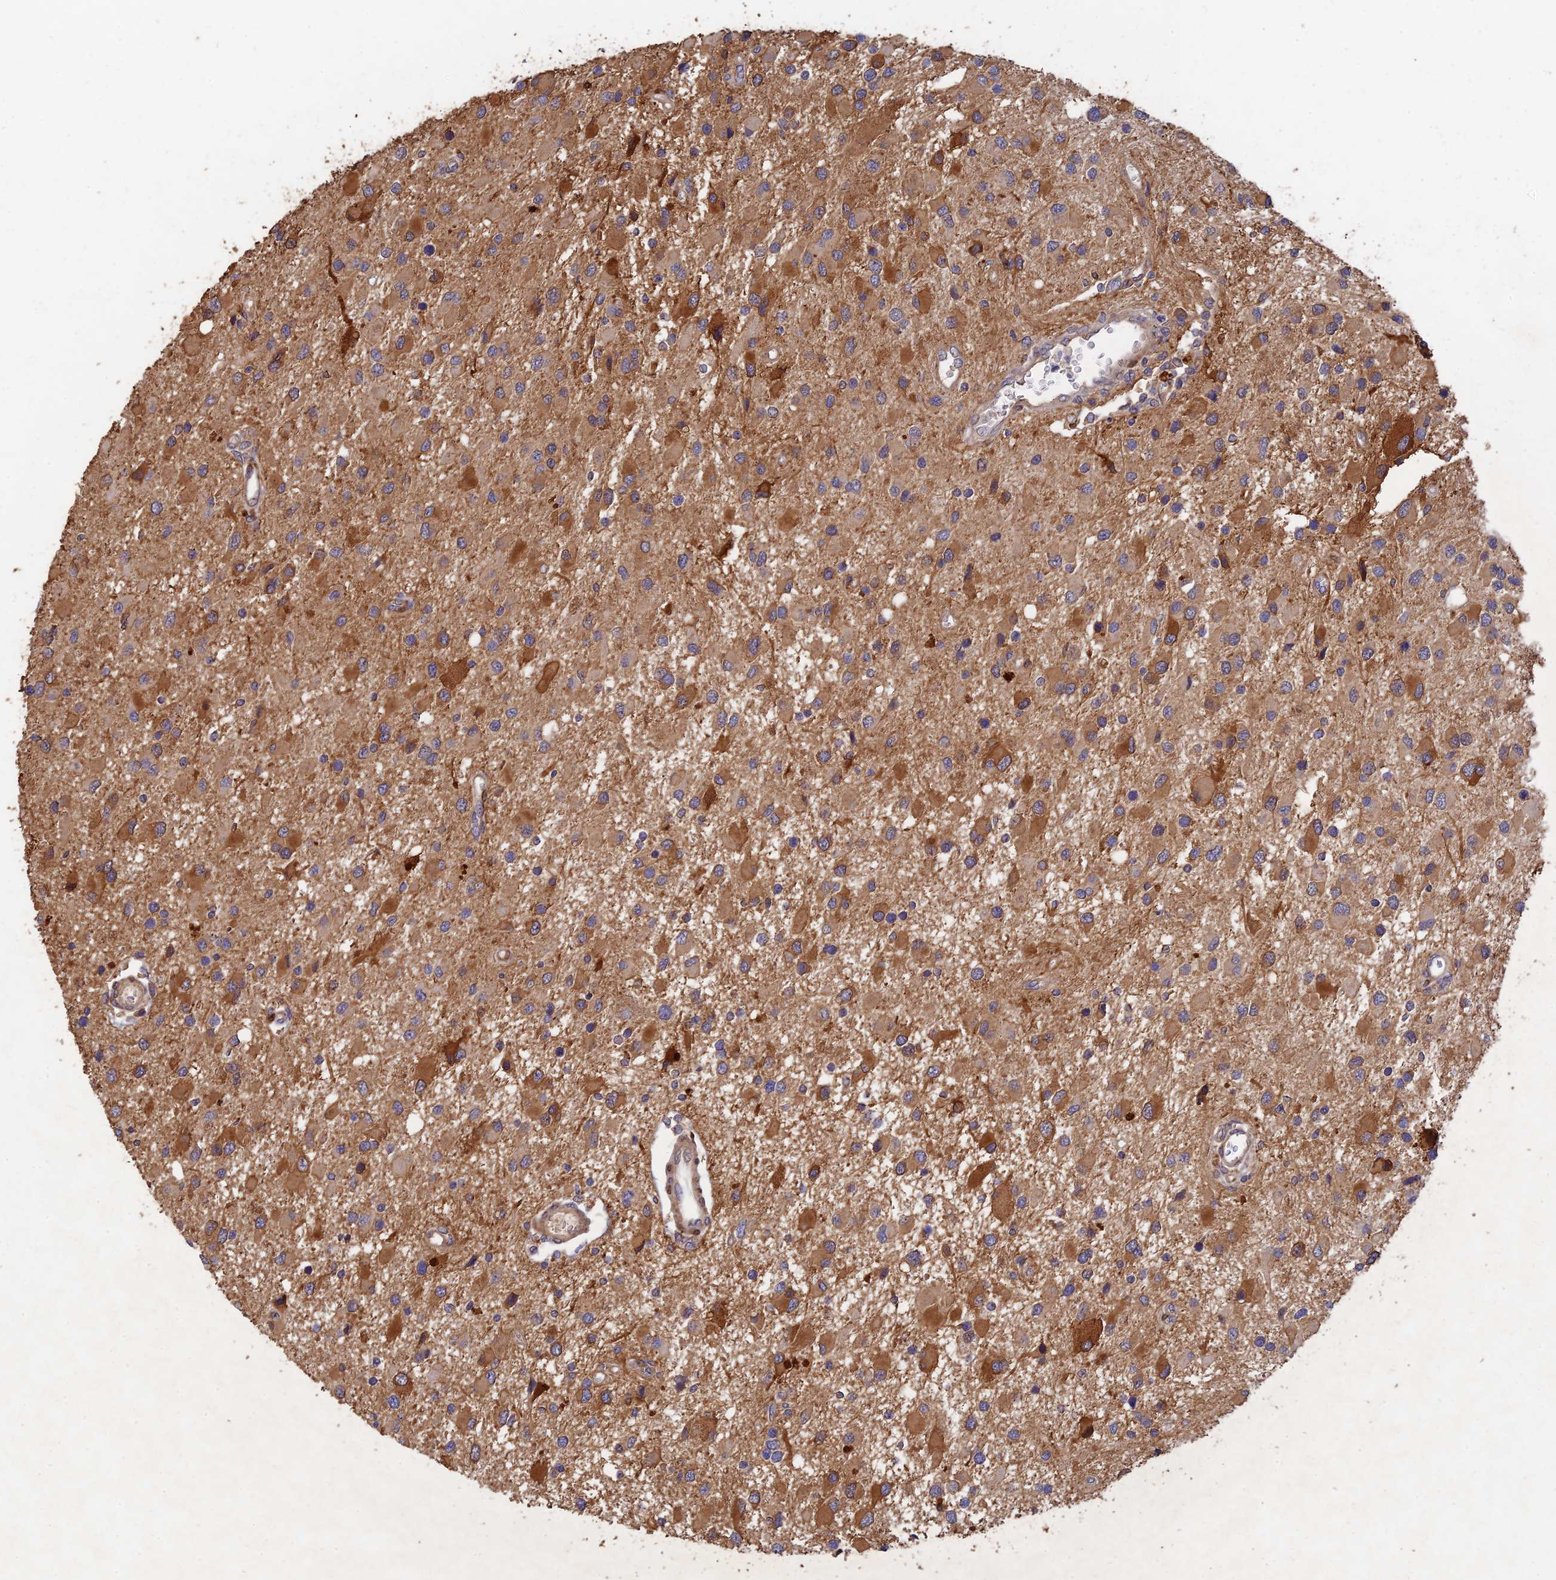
{"staining": {"intensity": "moderate", "quantity": ">75%", "location": "cytoplasmic/membranous"}, "tissue": "glioma", "cell_type": "Tumor cells", "image_type": "cancer", "snomed": [{"axis": "morphology", "description": "Glioma, malignant, High grade"}, {"axis": "topography", "description": "Brain"}], "caption": "Protein staining by IHC displays moderate cytoplasmic/membranous staining in about >75% of tumor cells in glioma.", "gene": "SLC38A11", "patient": {"sex": "male", "age": 53}}